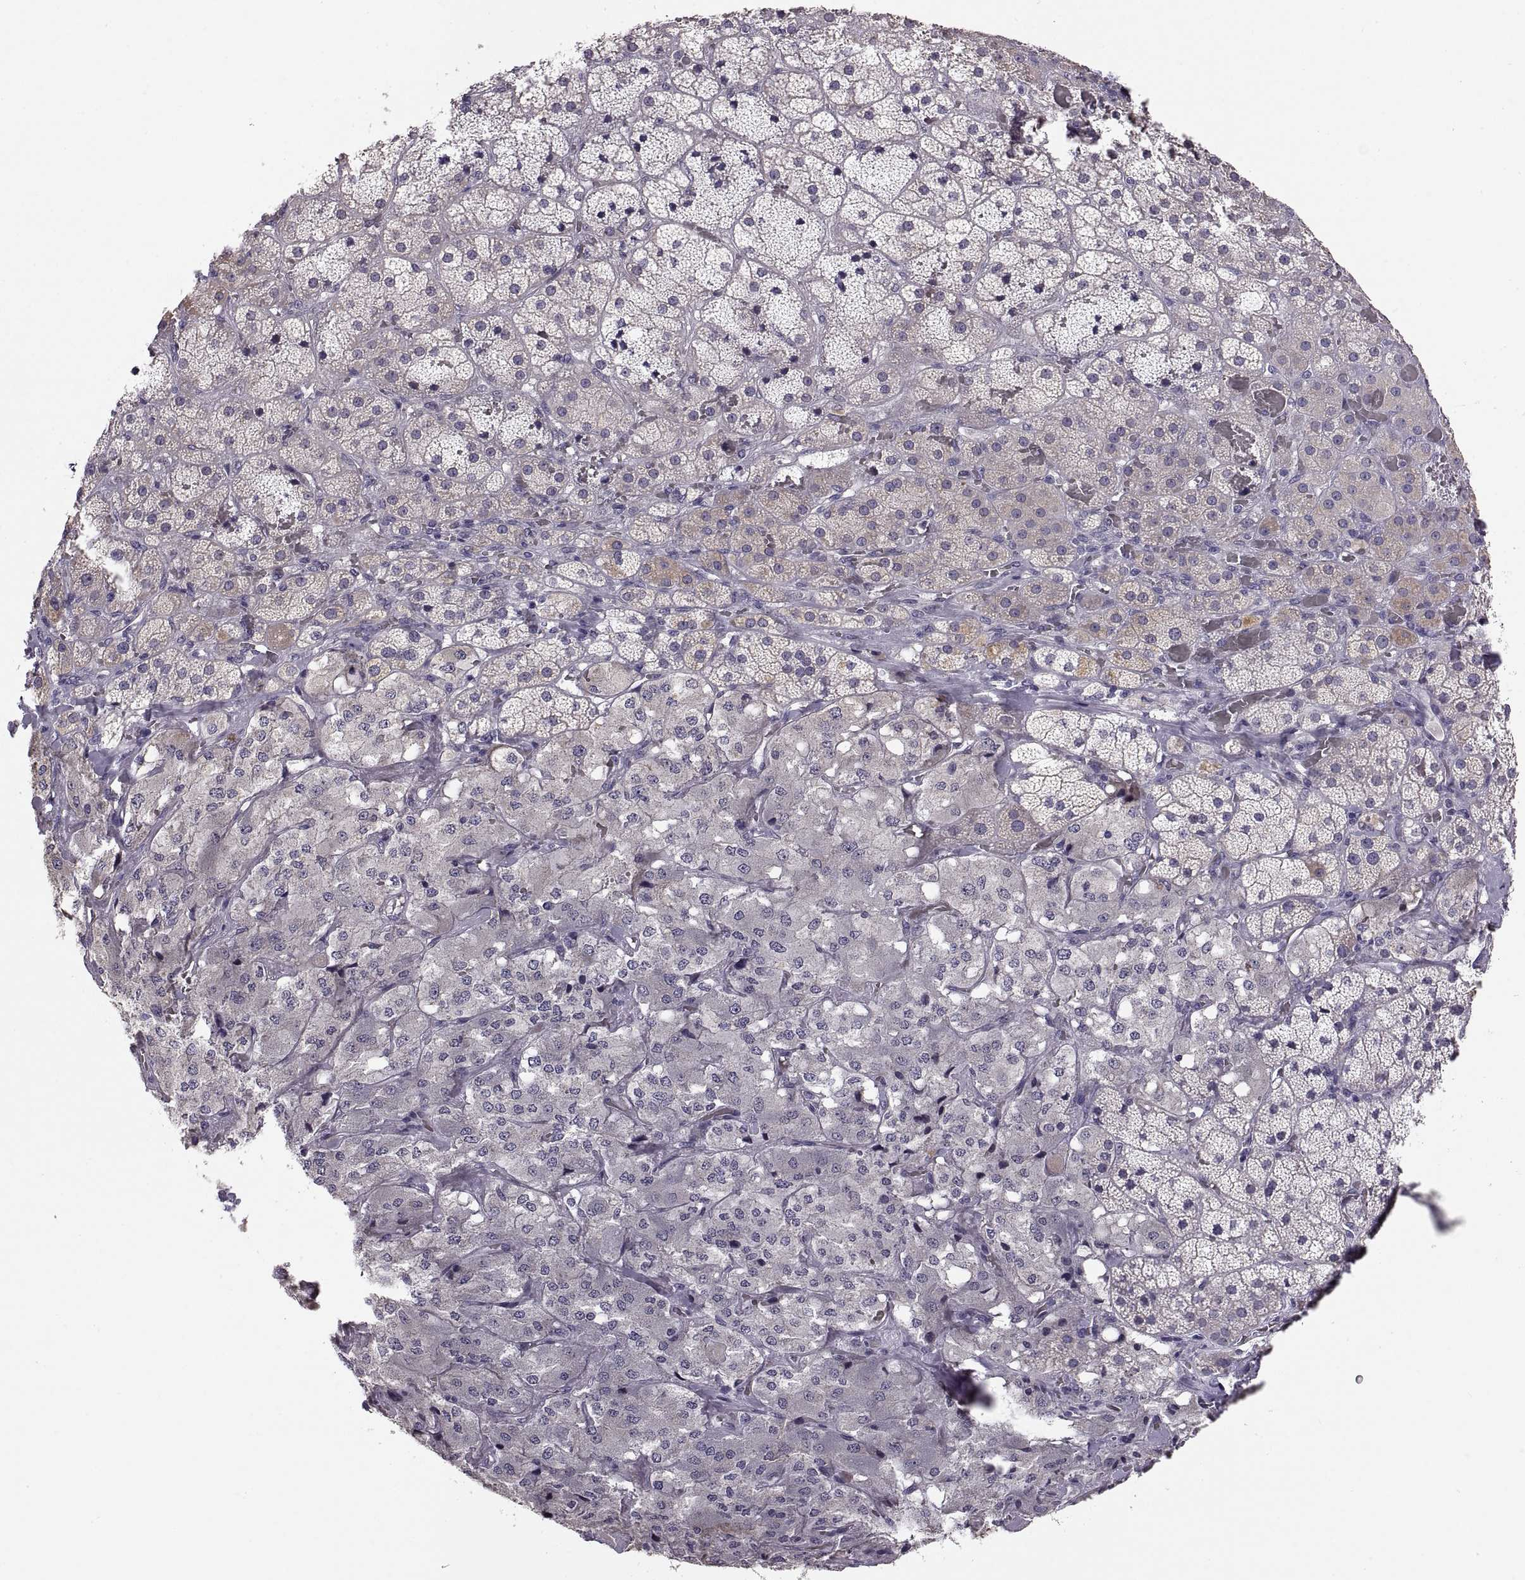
{"staining": {"intensity": "negative", "quantity": "none", "location": "none"}, "tissue": "adrenal gland", "cell_type": "Glandular cells", "image_type": "normal", "snomed": [{"axis": "morphology", "description": "Normal tissue, NOS"}, {"axis": "topography", "description": "Adrenal gland"}], "caption": "High power microscopy micrograph of an immunohistochemistry (IHC) micrograph of benign adrenal gland, revealing no significant expression in glandular cells. (DAB (3,3'-diaminobenzidine) immunohistochemistry visualized using brightfield microscopy, high magnification).", "gene": "ACSBG2", "patient": {"sex": "male", "age": 57}}